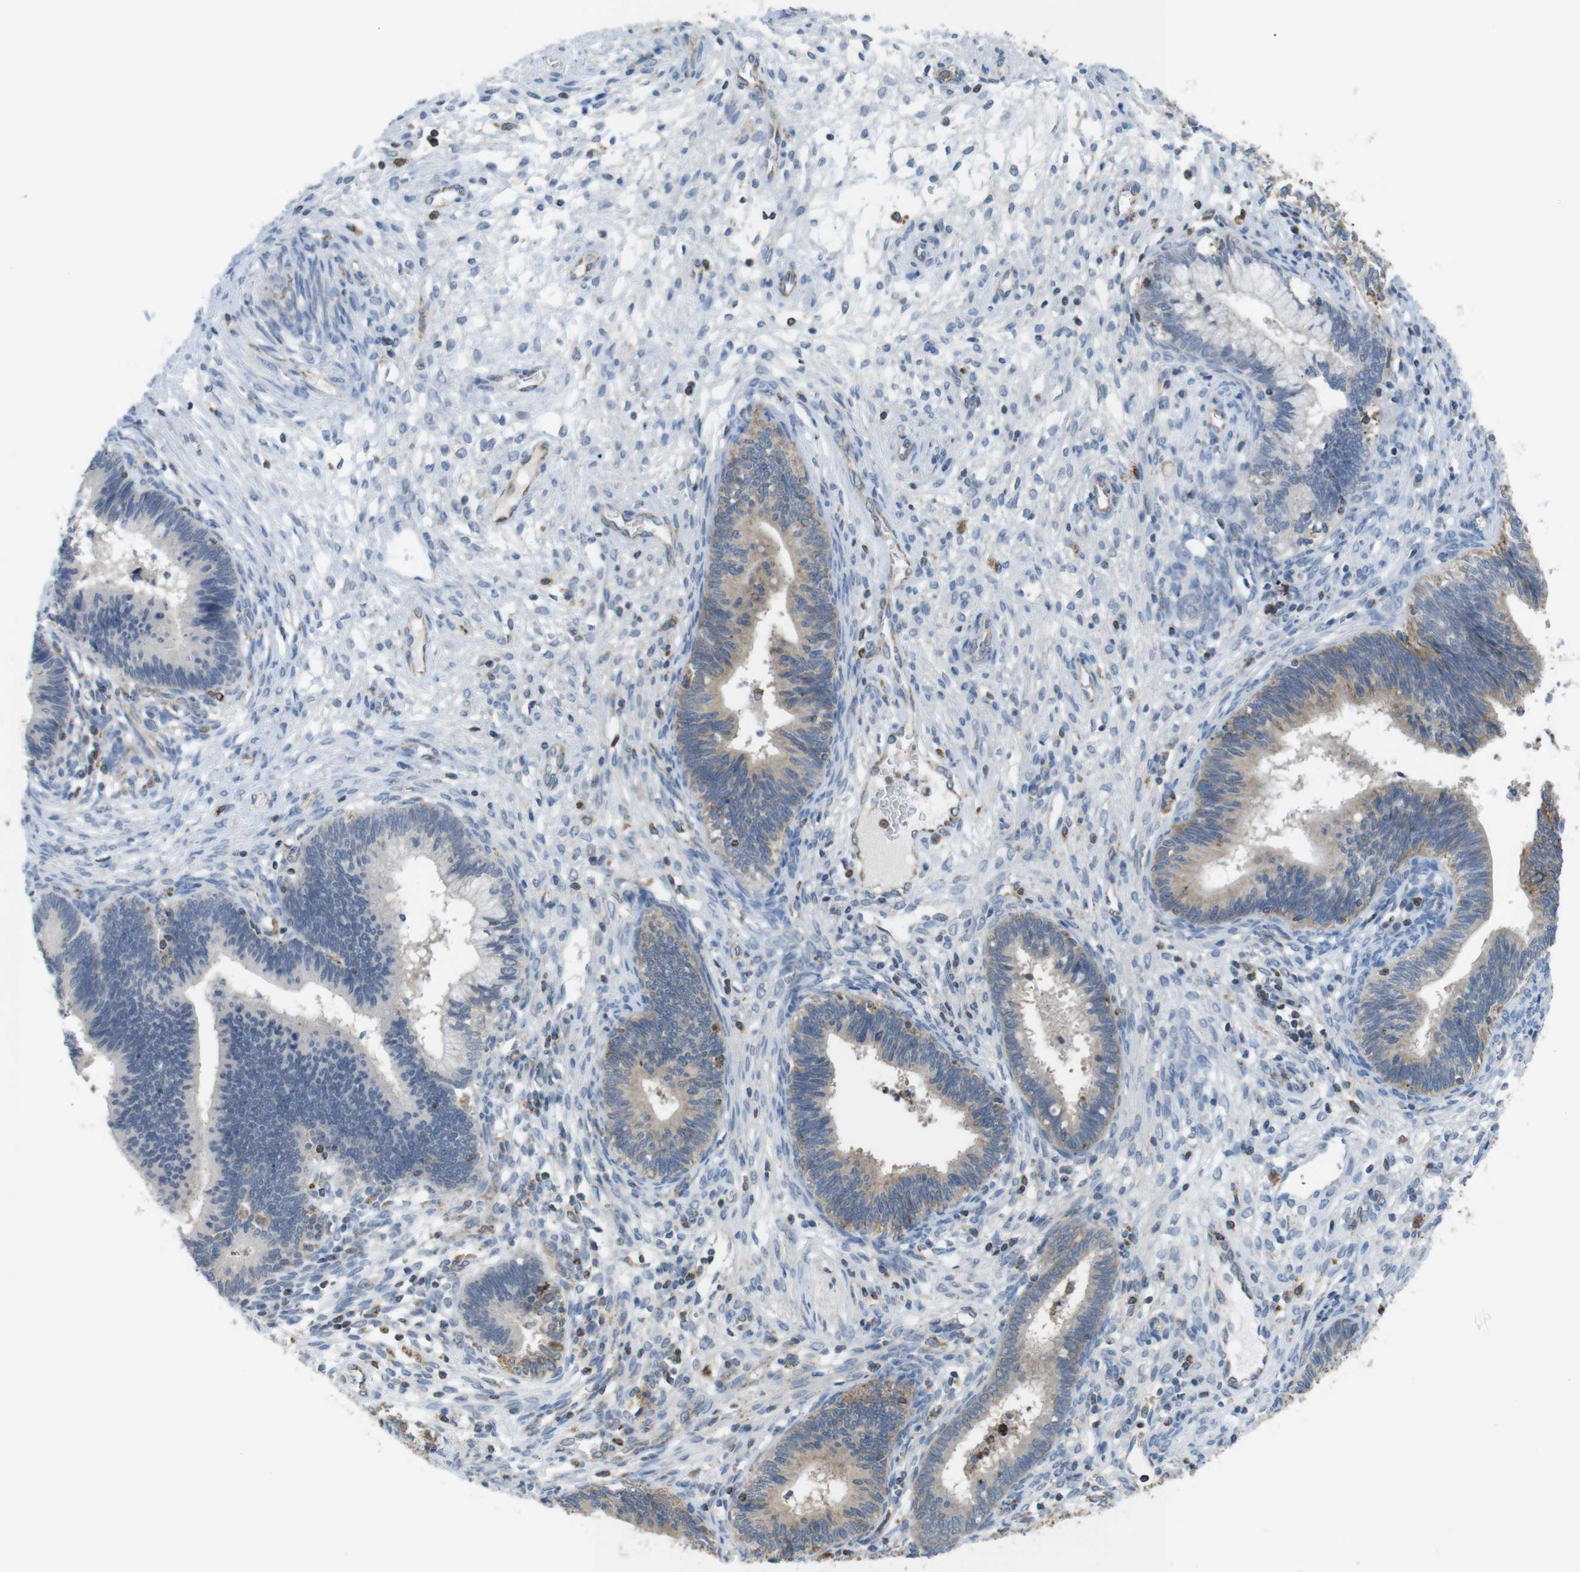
{"staining": {"intensity": "weak", "quantity": "25%-75%", "location": "cytoplasmic/membranous"}, "tissue": "cervical cancer", "cell_type": "Tumor cells", "image_type": "cancer", "snomed": [{"axis": "morphology", "description": "Adenocarcinoma, NOS"}, {"axis": "topography", "description": "Cervix"}], "caption": "DAB immunohistochemical staining of human cervical cancer displays weak cytoplasmic/membranous protein expression in about 25%-75% of tumor cells. Using DAB (brown) and hematoxylin (blue) stains, captured at high magnification using brightfield microscopy.", "gene": "GRIK2", "patient": {"sex": "female", "age": 44}}